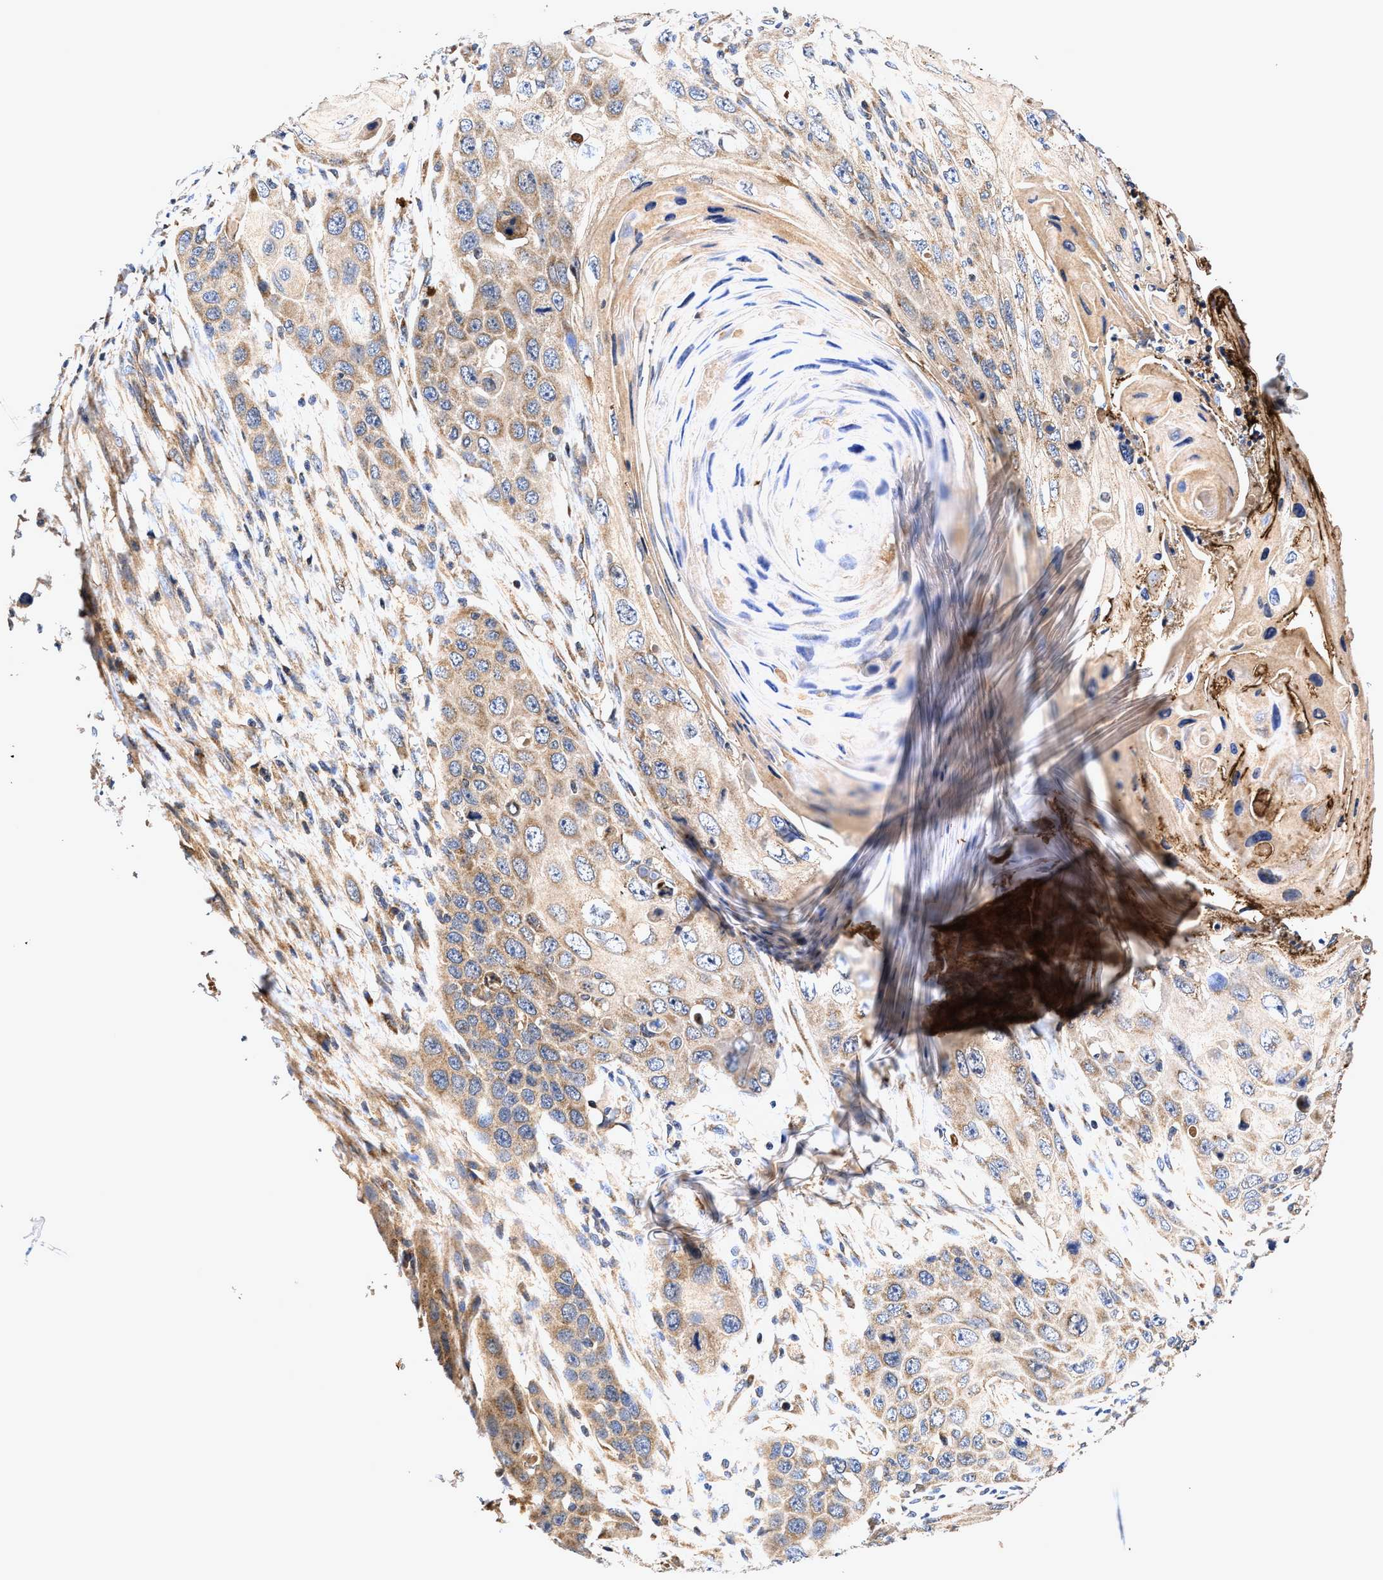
{"staining": {"intensity": "moderate", "quantity": ">75%", "location": "cytoplasmic/membranous"}, "tissue": "skin cancer", "cell_type": "Tumor cells", "image_type": "cancer", "snomed": [{"axis": "morphology", "description": "Squamous cell carcinoma, NOS"}, {"axis": "topography", "description": "Skin"}], "caption": "Protein staining shows moderate cytoplasmic/membranous staining in about >75% of tumor cells in skin cancer. (Brightfield microscopy of DAB IHC at high magnification).", "gene": "EFNA4", "patient": {"sex": "male", "age": 55}}